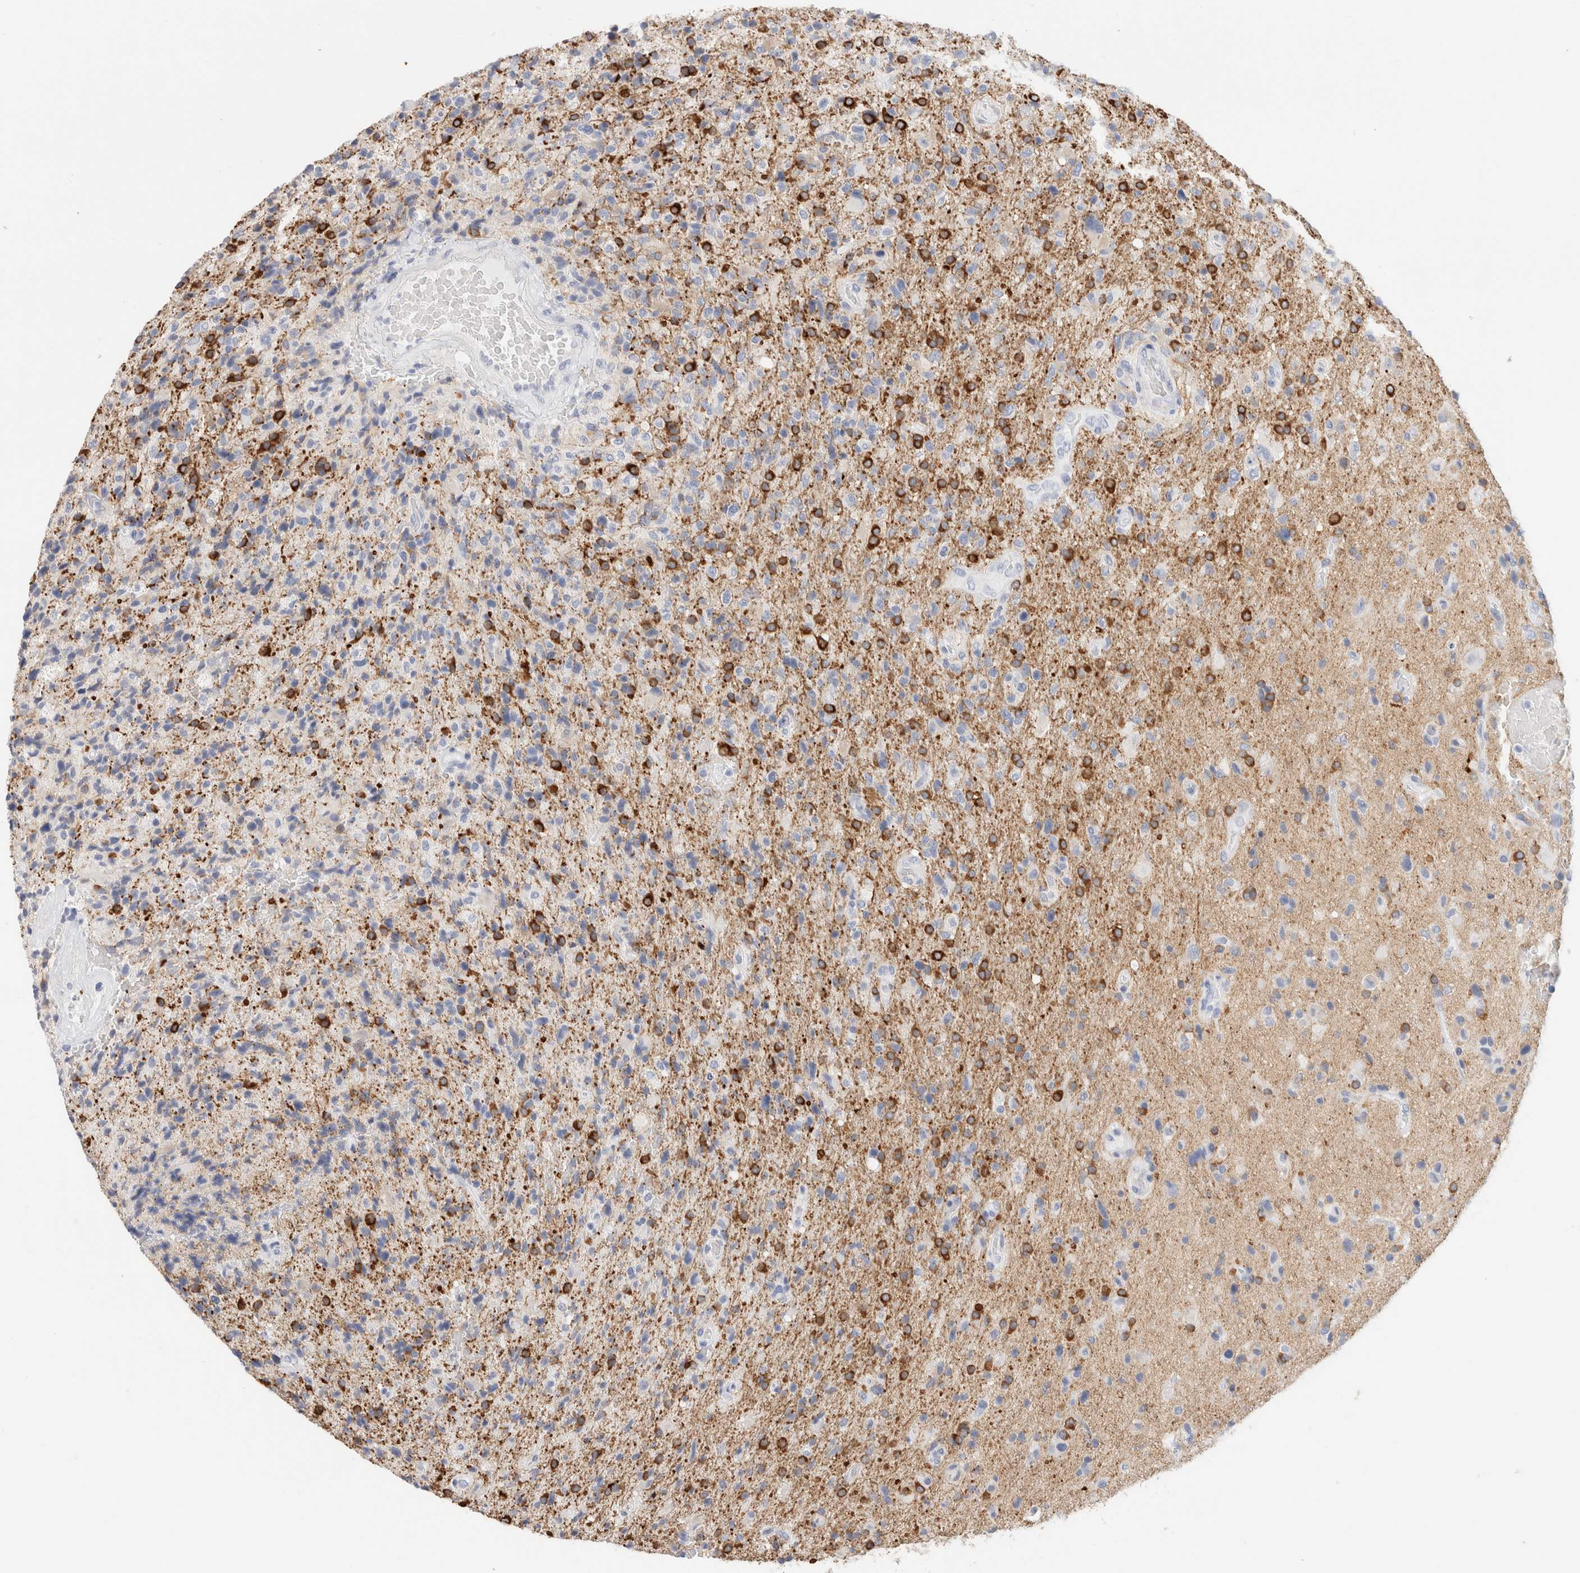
{"staining": {"intensity": "negative", "quantity": "none", "location": "none"}, "tissue": "glioma", "cell_type": "Tumor cells", "image_type": "cancer", "snomed": [{"axis": "morphology", "description": "Glioma, malignant, High grade"}, {"axis": "topography", "description": "Brain"}], "caption": "High-grade glioma (malignant) stained for a protein using IHC shows no positivity tumor cells.", "gene": "RTN4", "patient": {"sex": "male", "age": 72}}